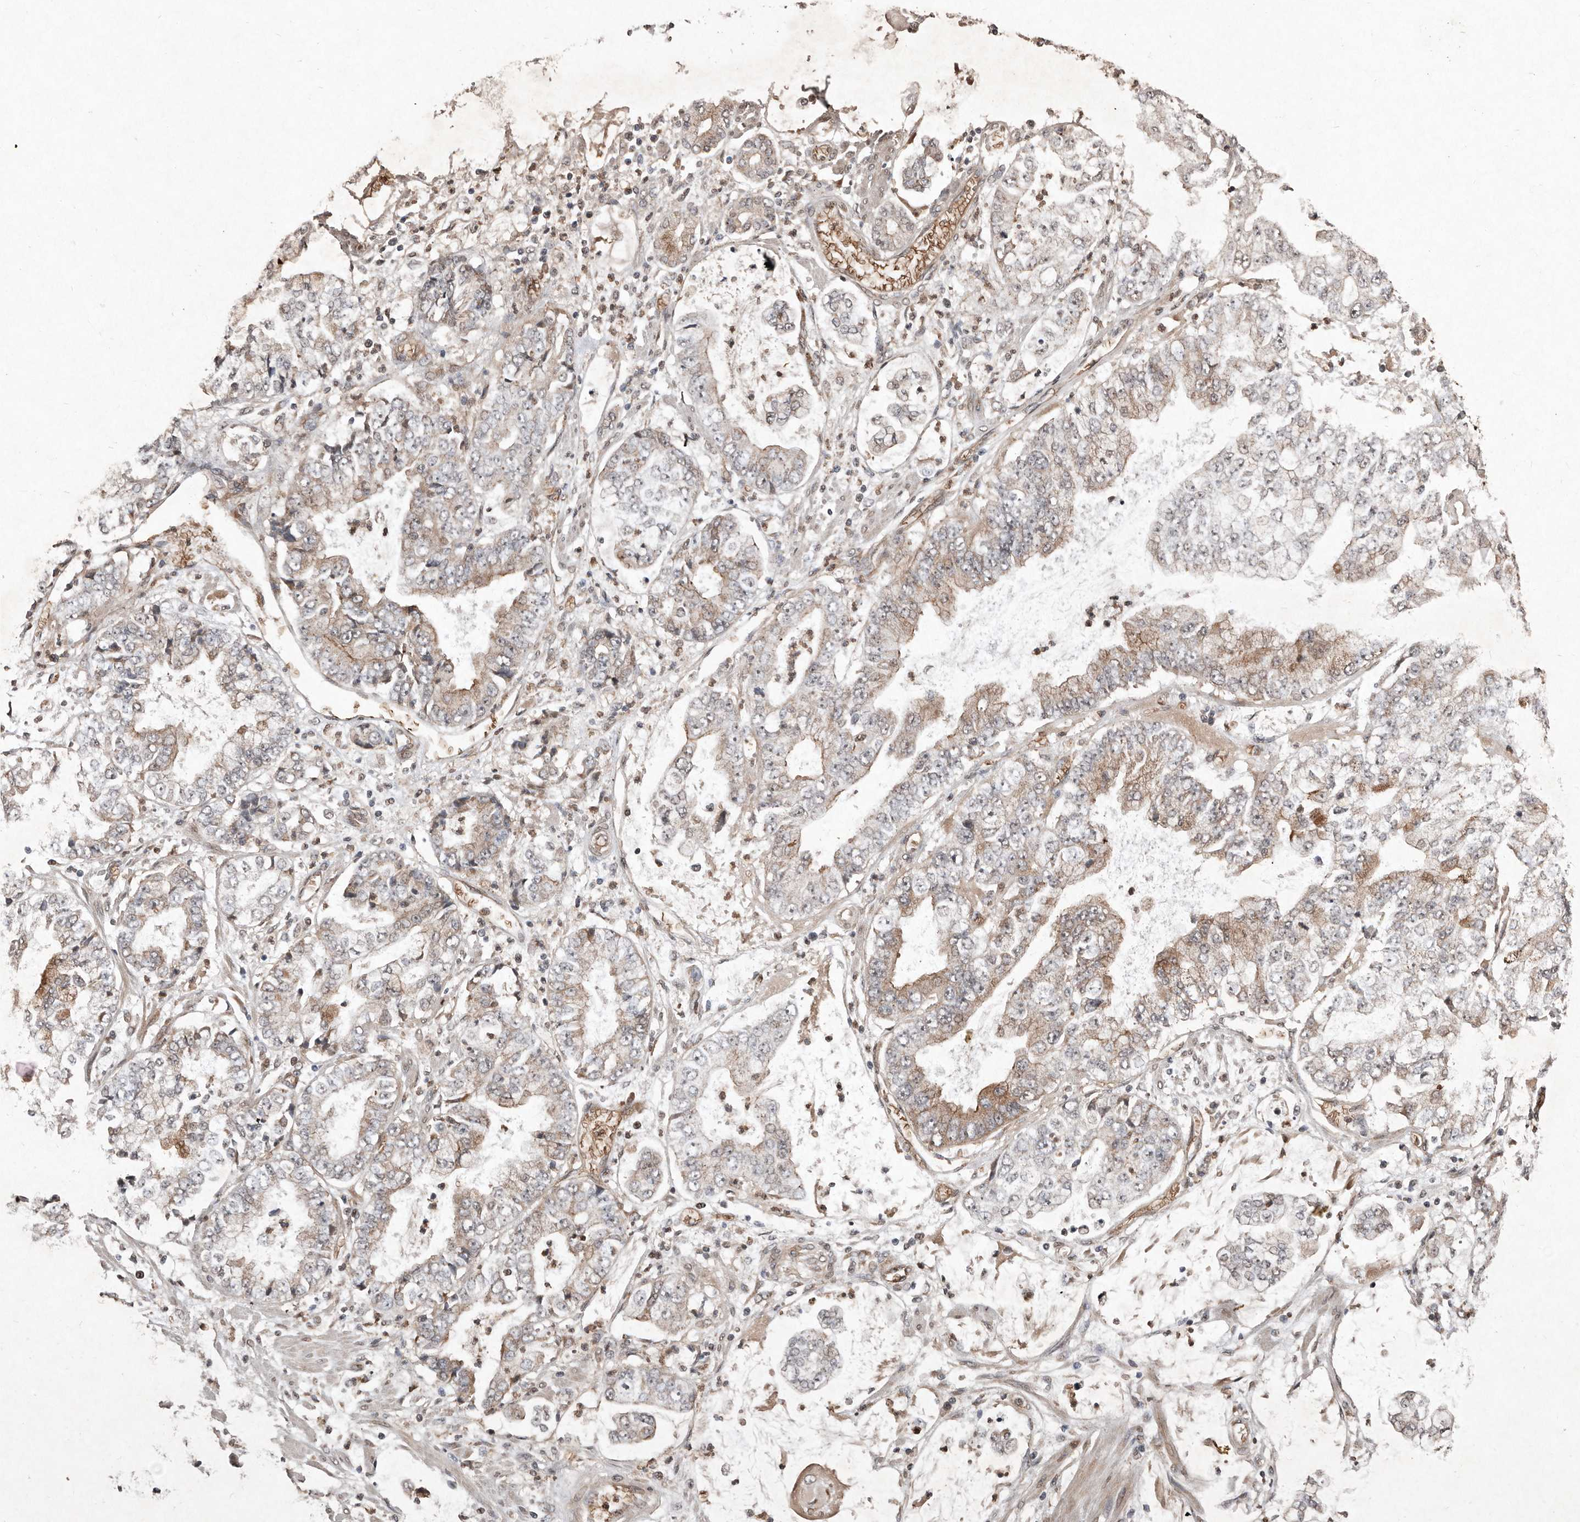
{"staining": {"intensity": "moderate", "quantity": "<25%", "location": "cytoplasmic/membranous"}, "tissue": "stomach cancer", "cell_type": "Tumor cells", "image_type": "cancer", "snomed": [{"axis": "morphology", "description": "Adenocarcinoma, NOS"}, {"axis": "topography", "description": "Stomach"}], "caption": "Stomach cancer was stained to show a protein in brown. There is low levels of moderate cytoplasmic/membranous staining in approximately <25% of tumor cells.", "gene": "DIP2C", "patient": {"sex": "male", "age": 76}}